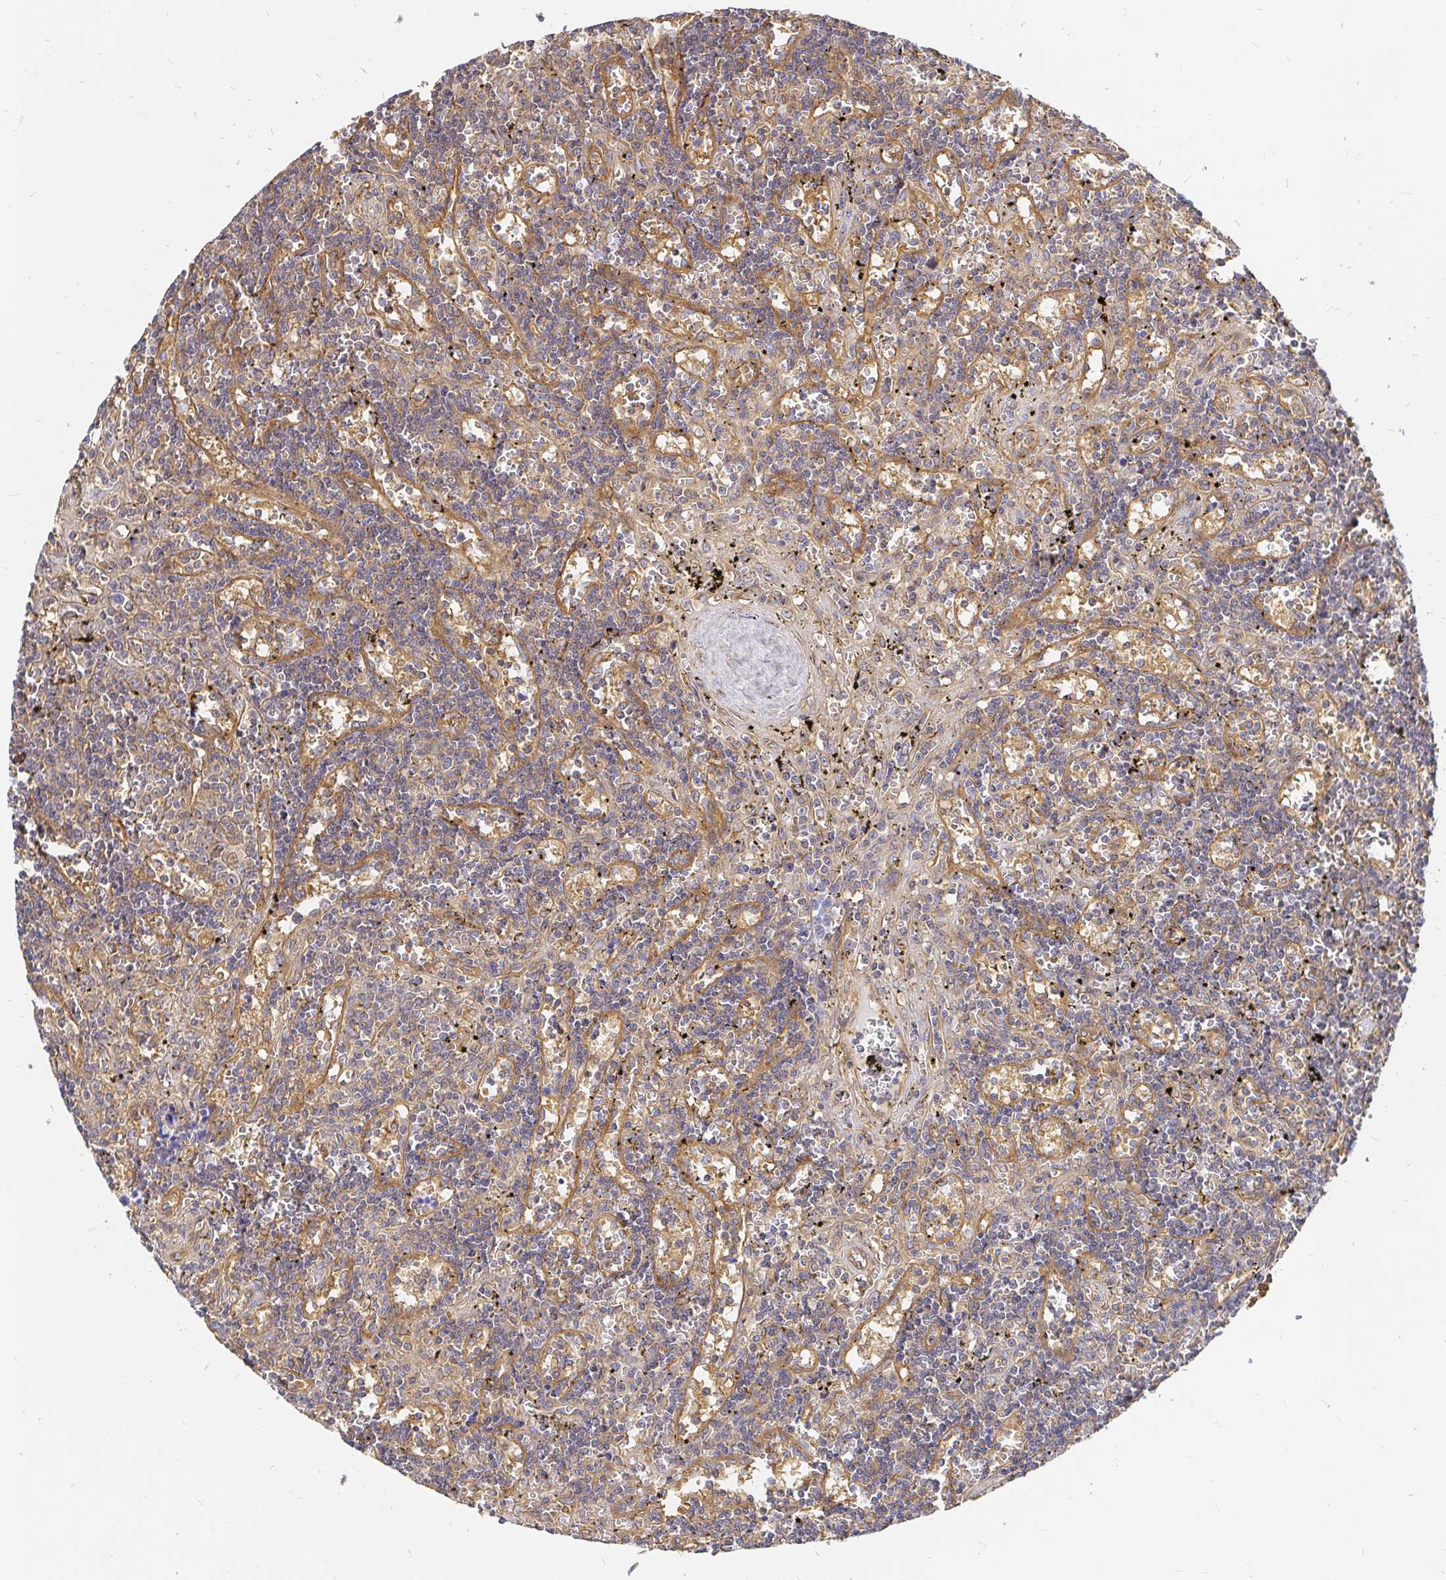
{"staining": {"intensity": "negative", "quantity": "none", "location": "none"}, "tissue": "lymphoma", "cell_type": "Tumor cells", "image_type": "cancer", "snomed": [{"axis": "morphology", "description": "Malignant lymphoma, non-Hodgkin's type, Low grade"}, {"axis": "topography", "description": "Spleen"}], "caption": "IHC image of neoplastic tissue: lymphoma stained with DAB (3,3'-diaminobenzidine) shows no significant protein staining in tumor cells. (DAB immunohistochemistry, high magnification).", "gene": "KIF5B", "patient": {"sex": "male", "age": 60}}